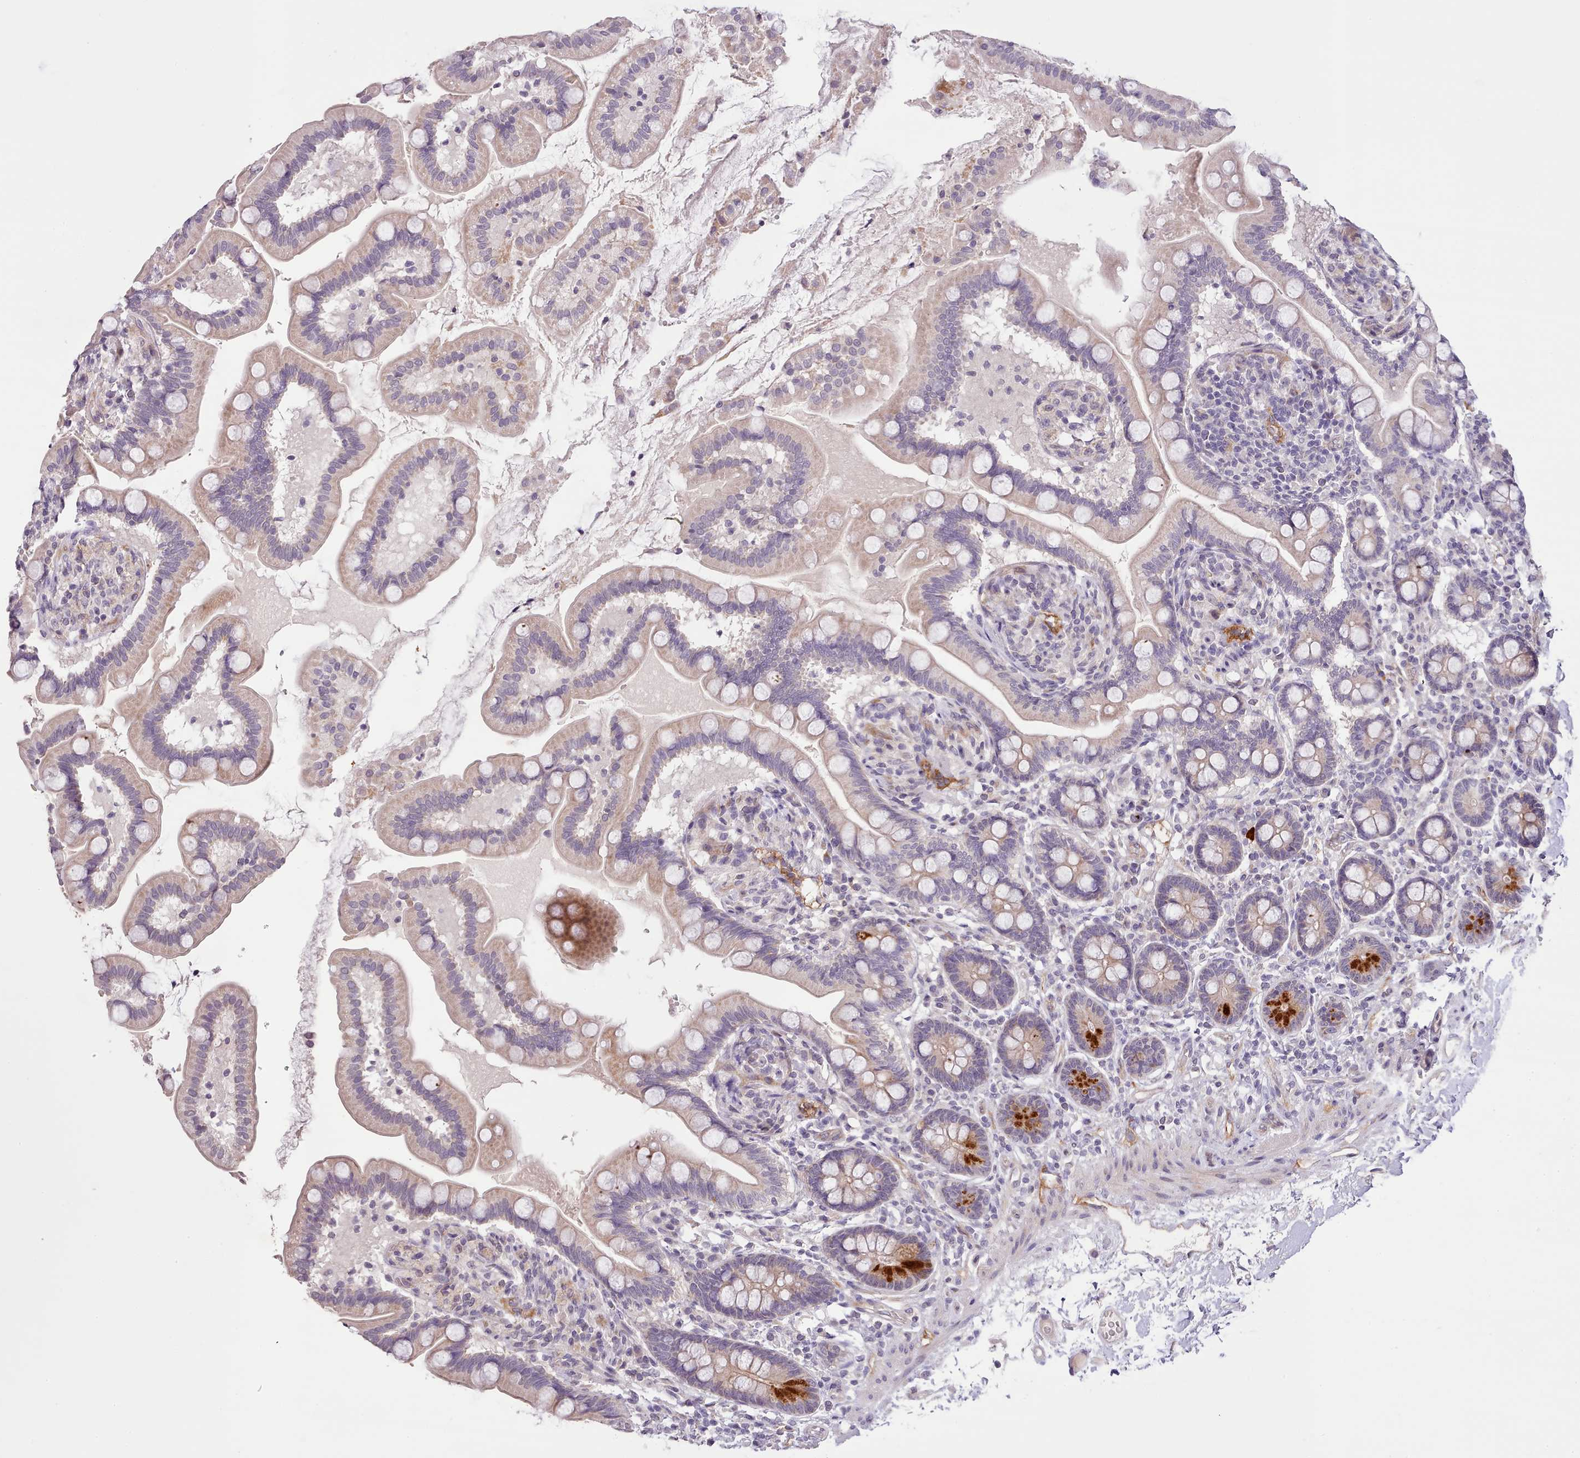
{"staining": {"intensity": "strong", "quantity": "<25%", "location": "cytoplasmic/membranous"}, "tissue": "small intestine", "cell_type": "Glandular cells", "image_type": "normal", "snomed": [{"axis": "morphology", "description": "Normal tissue, NOS"}, {"axis": "topography", "description": "Small intestine"}], "caption": "Immunohistochemistry of normal human small intestine shows medium levels of strong cytoplasmic/membranous staining in about <25% of glandular cells. (Brightfield microscopy of DAB IHC at high magnification).", "gene": "ZNF658", "patient": {"sex": "female", "age": 64}}